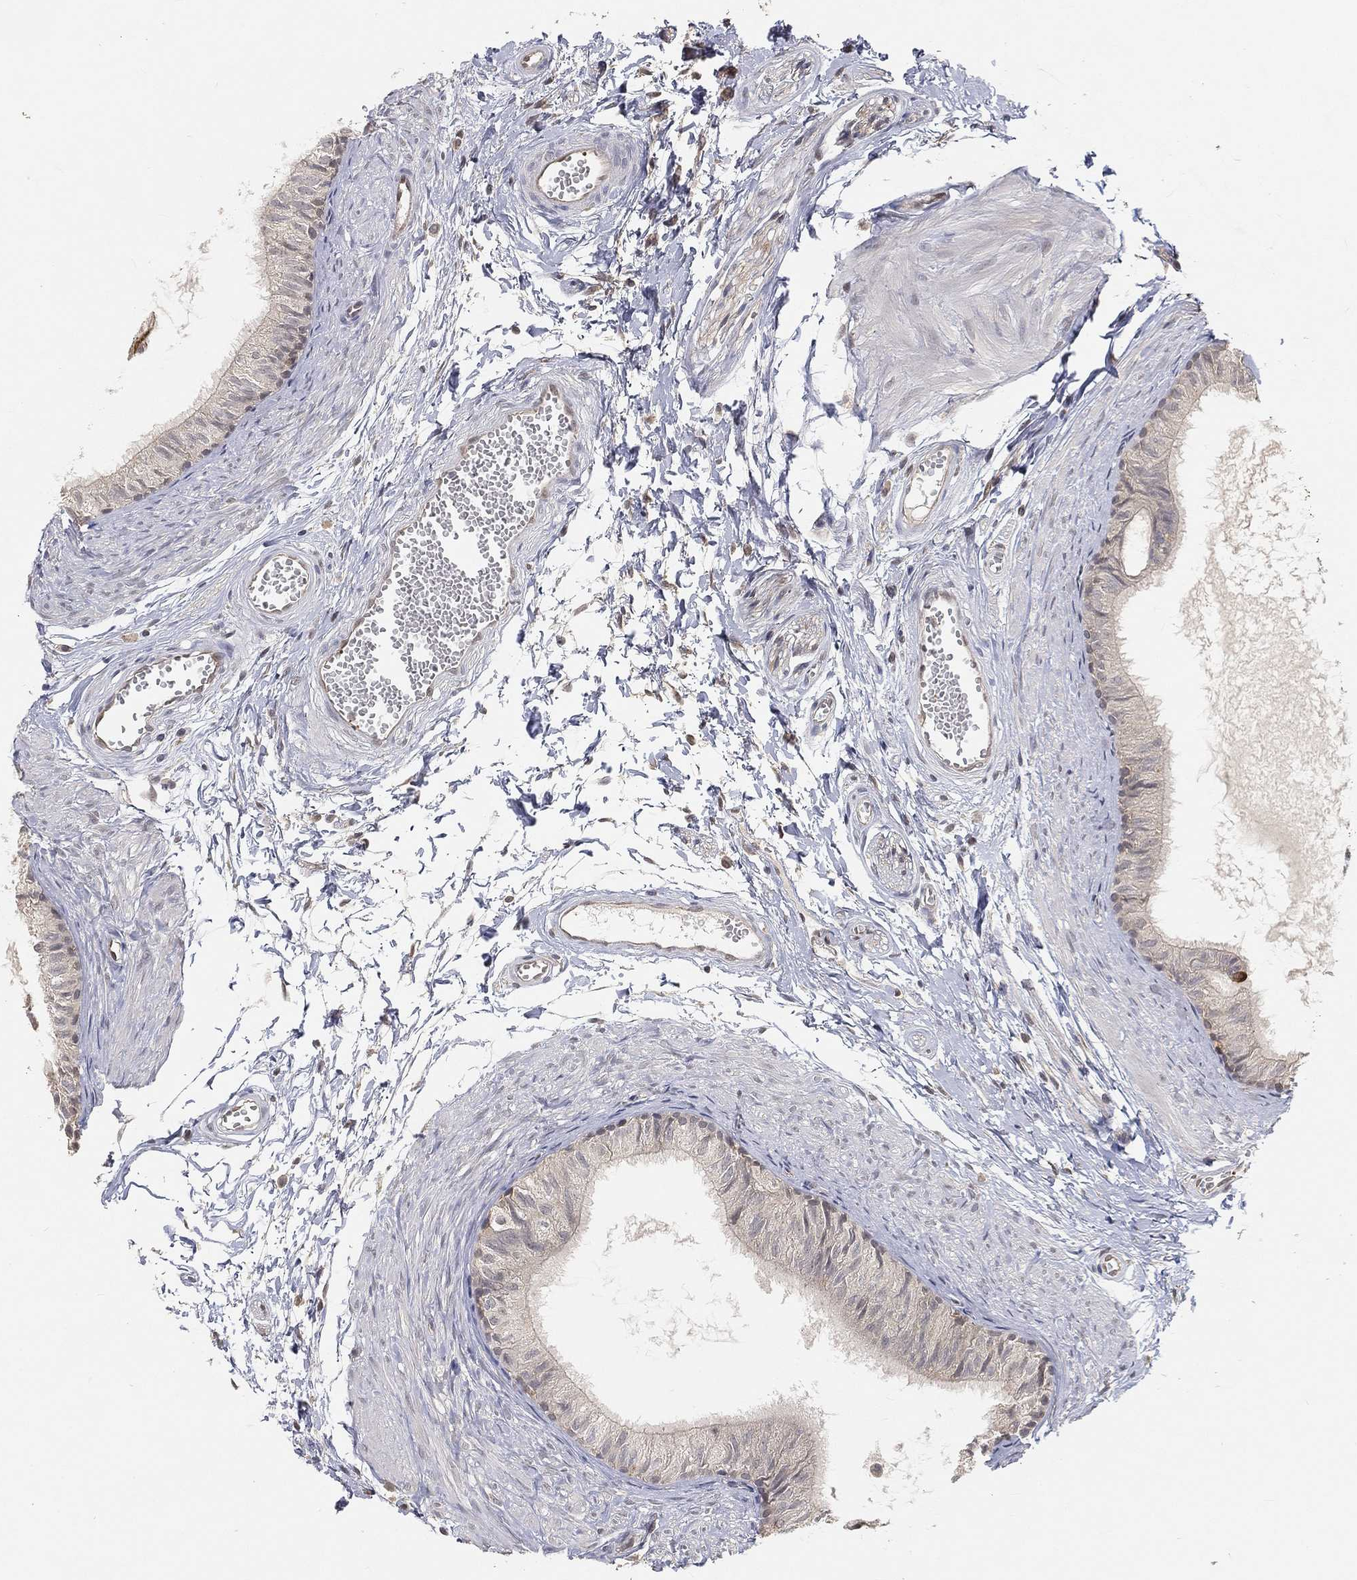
{"staining": {"intensity": "strong", "quantity": "<25%", "location": "cytoplasmic/membranous"}, "tissue": "epididymis", "cell_type": "Glandular cells", "image_type": "normal", "snomed": [{"axis": "morphology", "description": "Normal tissue, NOS"}, {"axis": "topography", "description": "Epididymis"}], "caption": "Normal epididymis exhibits strong cytoplasmic/membranous staining in about <25% of glandular cells, visualized by immunohistochemistry.", "gene": "MAPK1", "patient": {"sex": "male", "age": 22}}